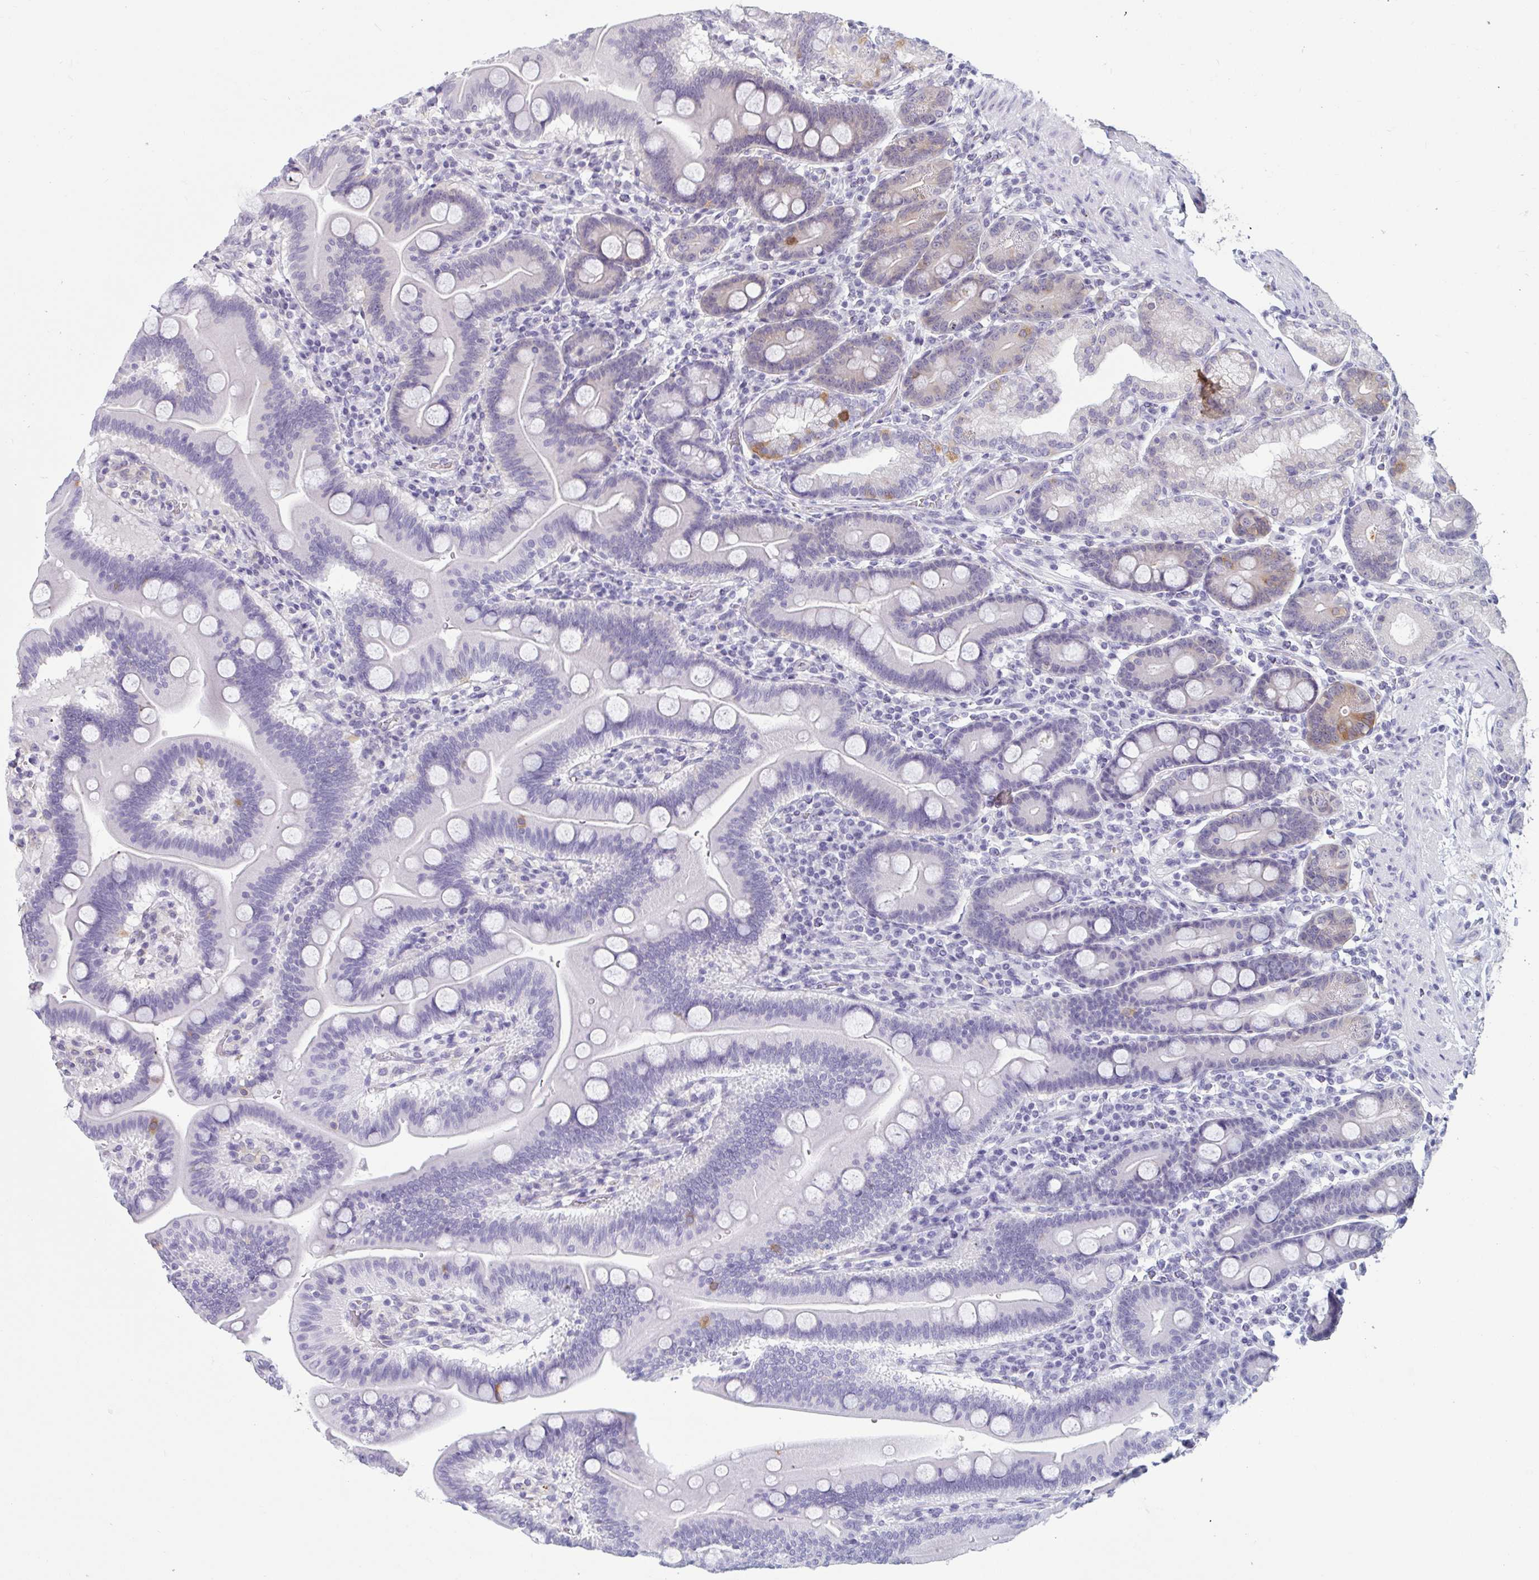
{"staining": {"intensity": "weak", "quantity": "<25%", "location": "cytoplasmic/membranous"}, "tissue": "duodenum", "cell_type": "Glandular cells", "image_type": "normal", "snomed": [{"axis": "morphology", "description": "Normal tissue, NOS"}, {"axis": "topography", "description": "Duodenum"}], "caption": "This is an IHC image of unremarkable human duodenum. There is no staining in glandular cells.", "gene": "TBC1D4", "patient": {"sex": "male", "age": 59}}